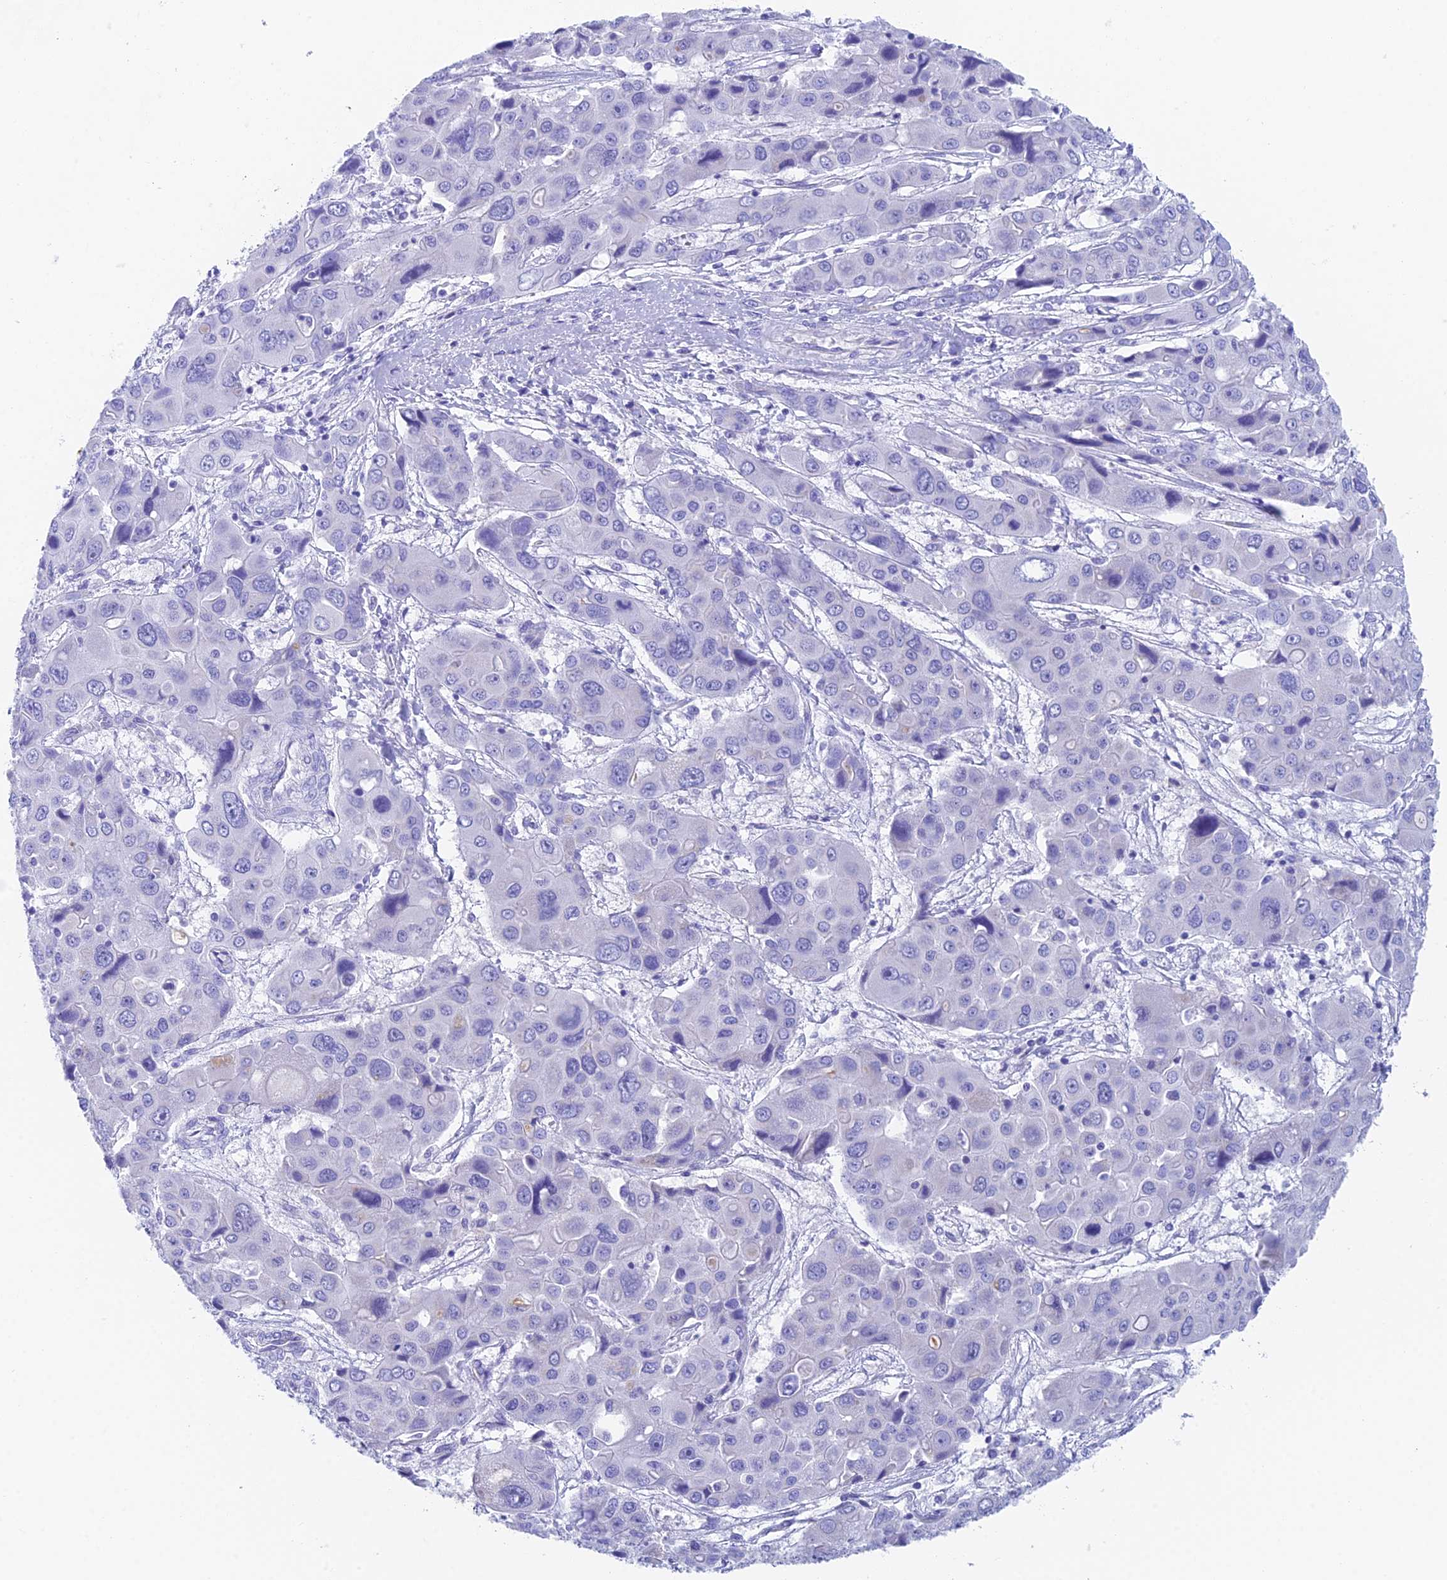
{"staining": {"intensity": "negative", "quantity": "none", "location": "none"}, "tissue": "liver cancer", "cell_type": "Tumor cells", "image_type": "cancer", "snomed": [{"axis": "morphology", "description": "Cholangiocarcinoma"}, {"axis": "topography", "description": "Liver"}], "caption": "This is a photomicrograph of IHC staining of liver cancer (cholangiocarcinoma), which shows no staining in tumor cells. Brightfield microscopy of IHC stained with DAB (brown) and hematoxylin (blue), captured at high magnification.", "gene": "ADAMTS13", "patient": {"sex": "male", "age": 67}}